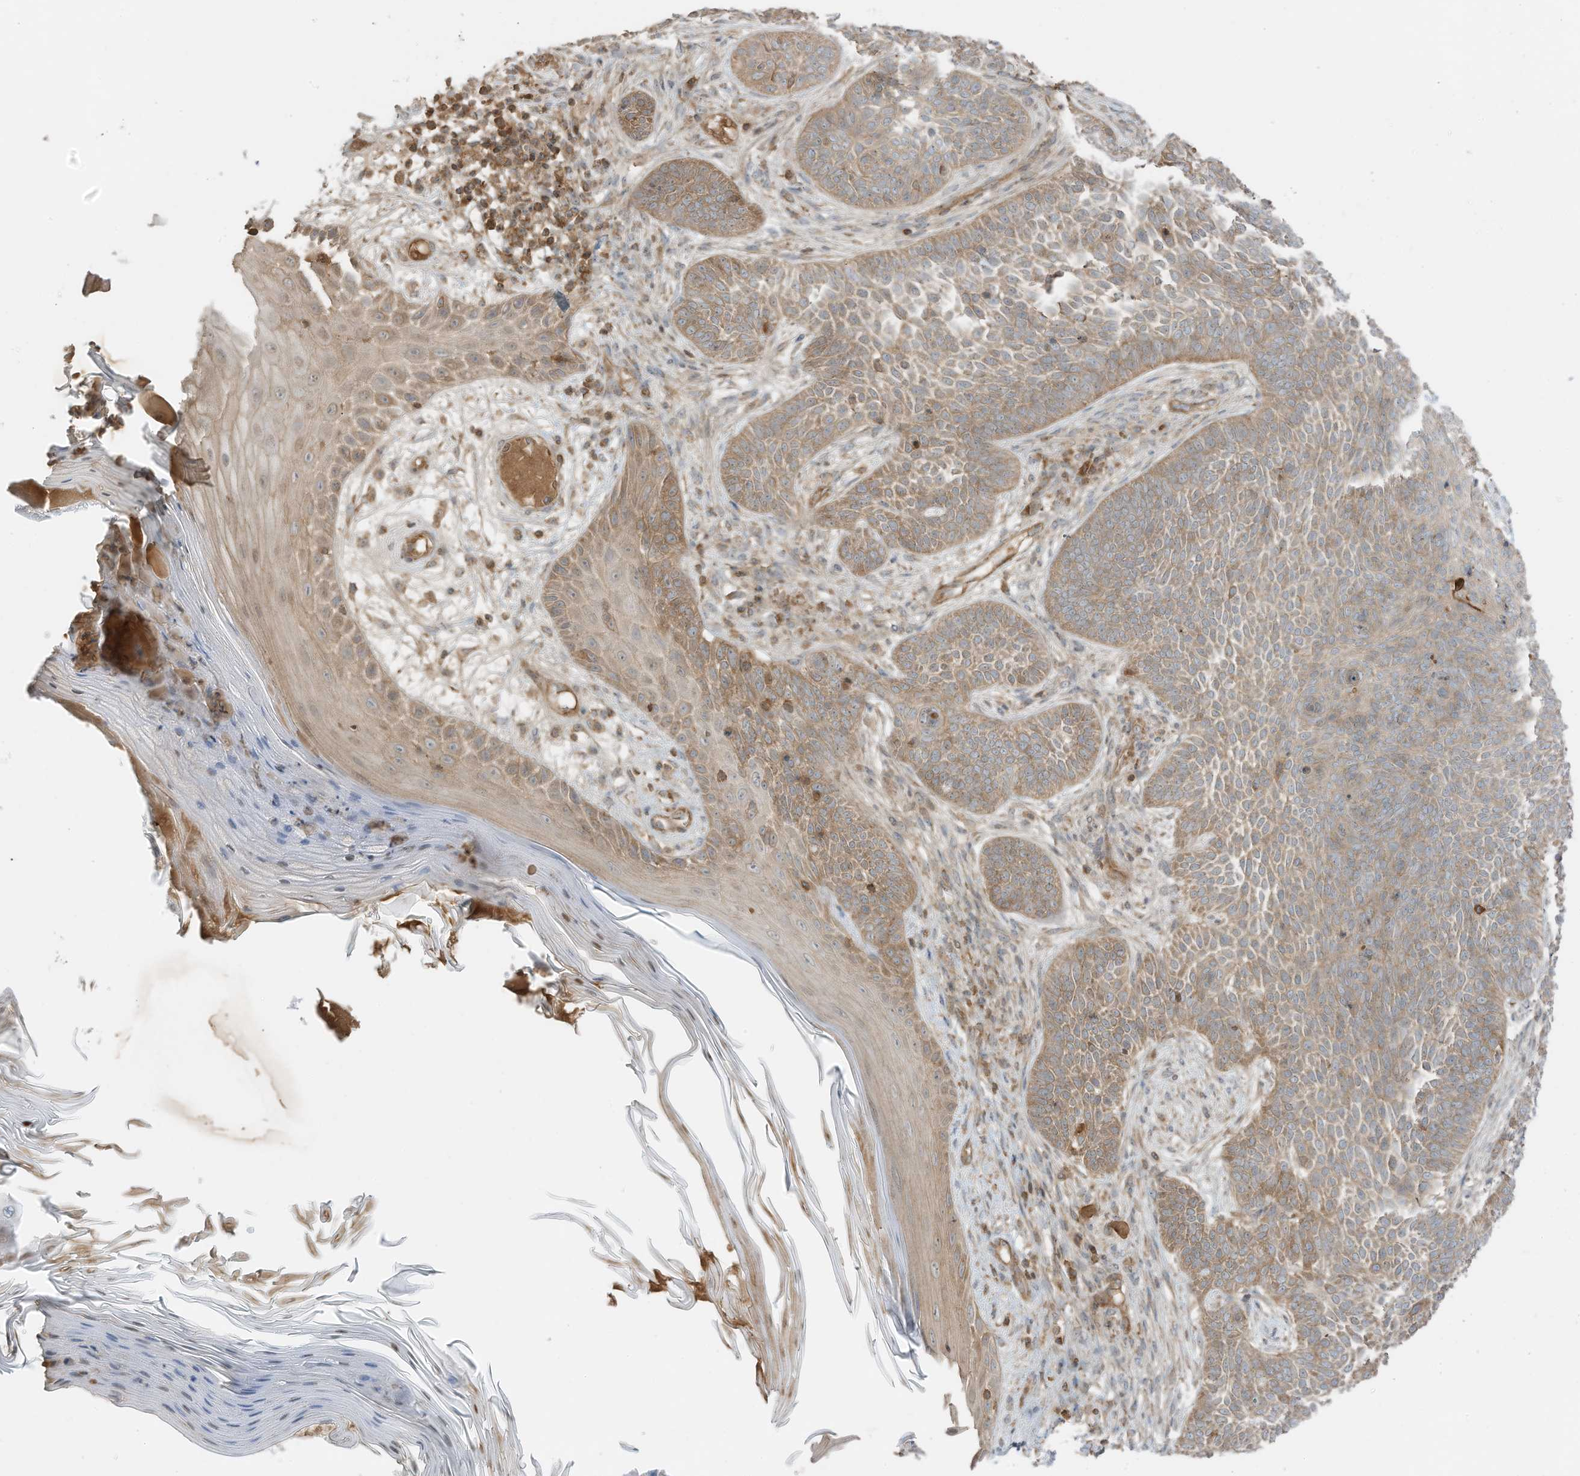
{"staining": {"intensity": "moderate", "quantity": ">75%", "location": "cytoplasmic/membranous"}, "tissue": "skin cancer", "cell_type": "Tumor cells", "image_type": "cancer", "snomed": [{"axis": "morphology", "description": "Basal cell carcinoma"}, {"axis": "topography", "description": "Skin"}], "caption": "Protein staining shows moderate cytoplasmic/membranous staining in about >75% of tumor cells in skin cancer.", "gene": "SLC25A12", "patient": {"sex": "male", "age": 85}}